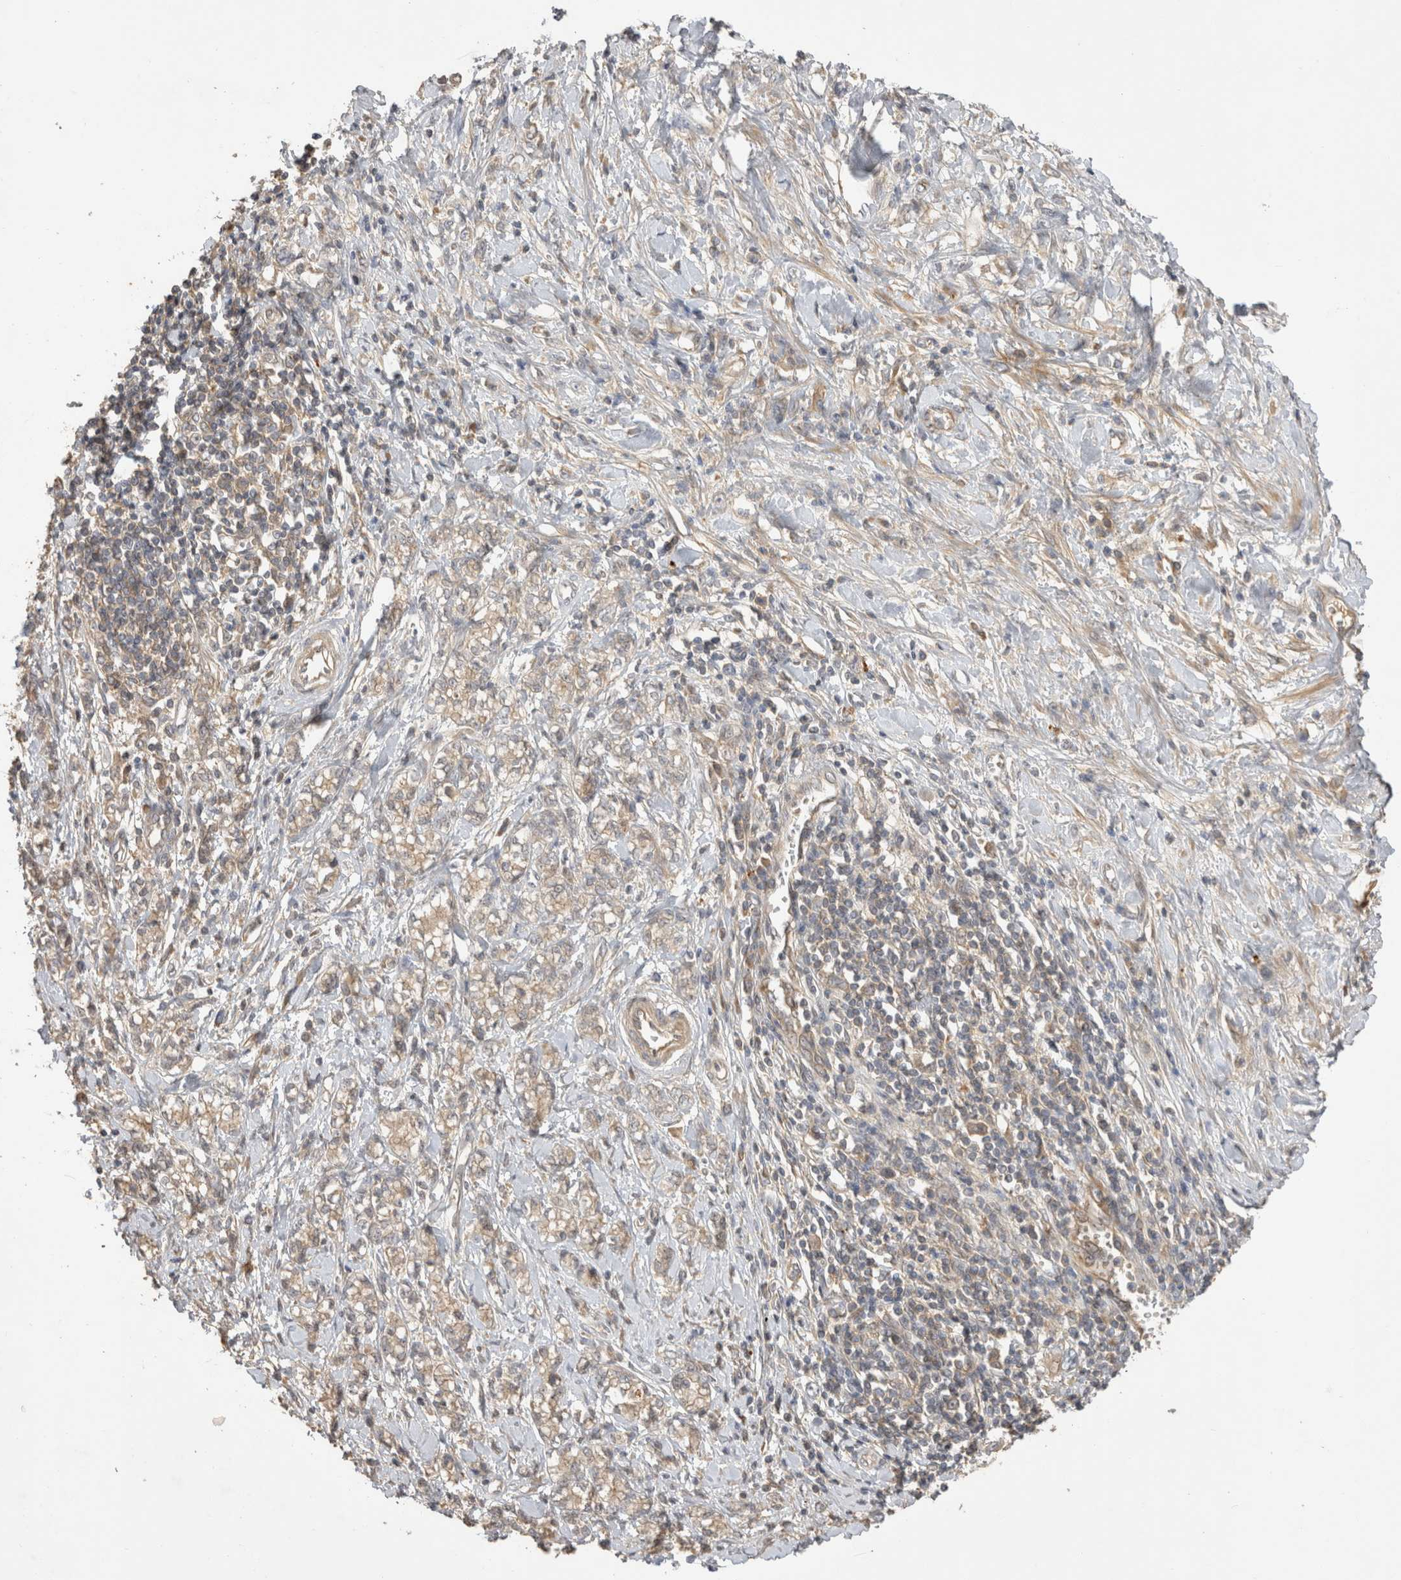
{"staining": {"intensity": "weak", "quantity": "<25%", "location": "cytoplasmic/membranous"}, "tissue": "stomach cancer", "cell_type": "Tumor cells", "image_type": "cancer", "snomed": [{"axis": "morphology", "description": "Adenocarcinoma, NOS"}, {"axis": "topography", "description": "Stomach"}], "caption": "An image of stomach adenocarcinoma stained for a protein exhibits no brown staining in tumor cells. (DAB (3,3'-diaminobenzidine) immunohistochemistry, high magnification).", "gene": "PPP1R42", "patient": {"sex": "female", "age": 76}}